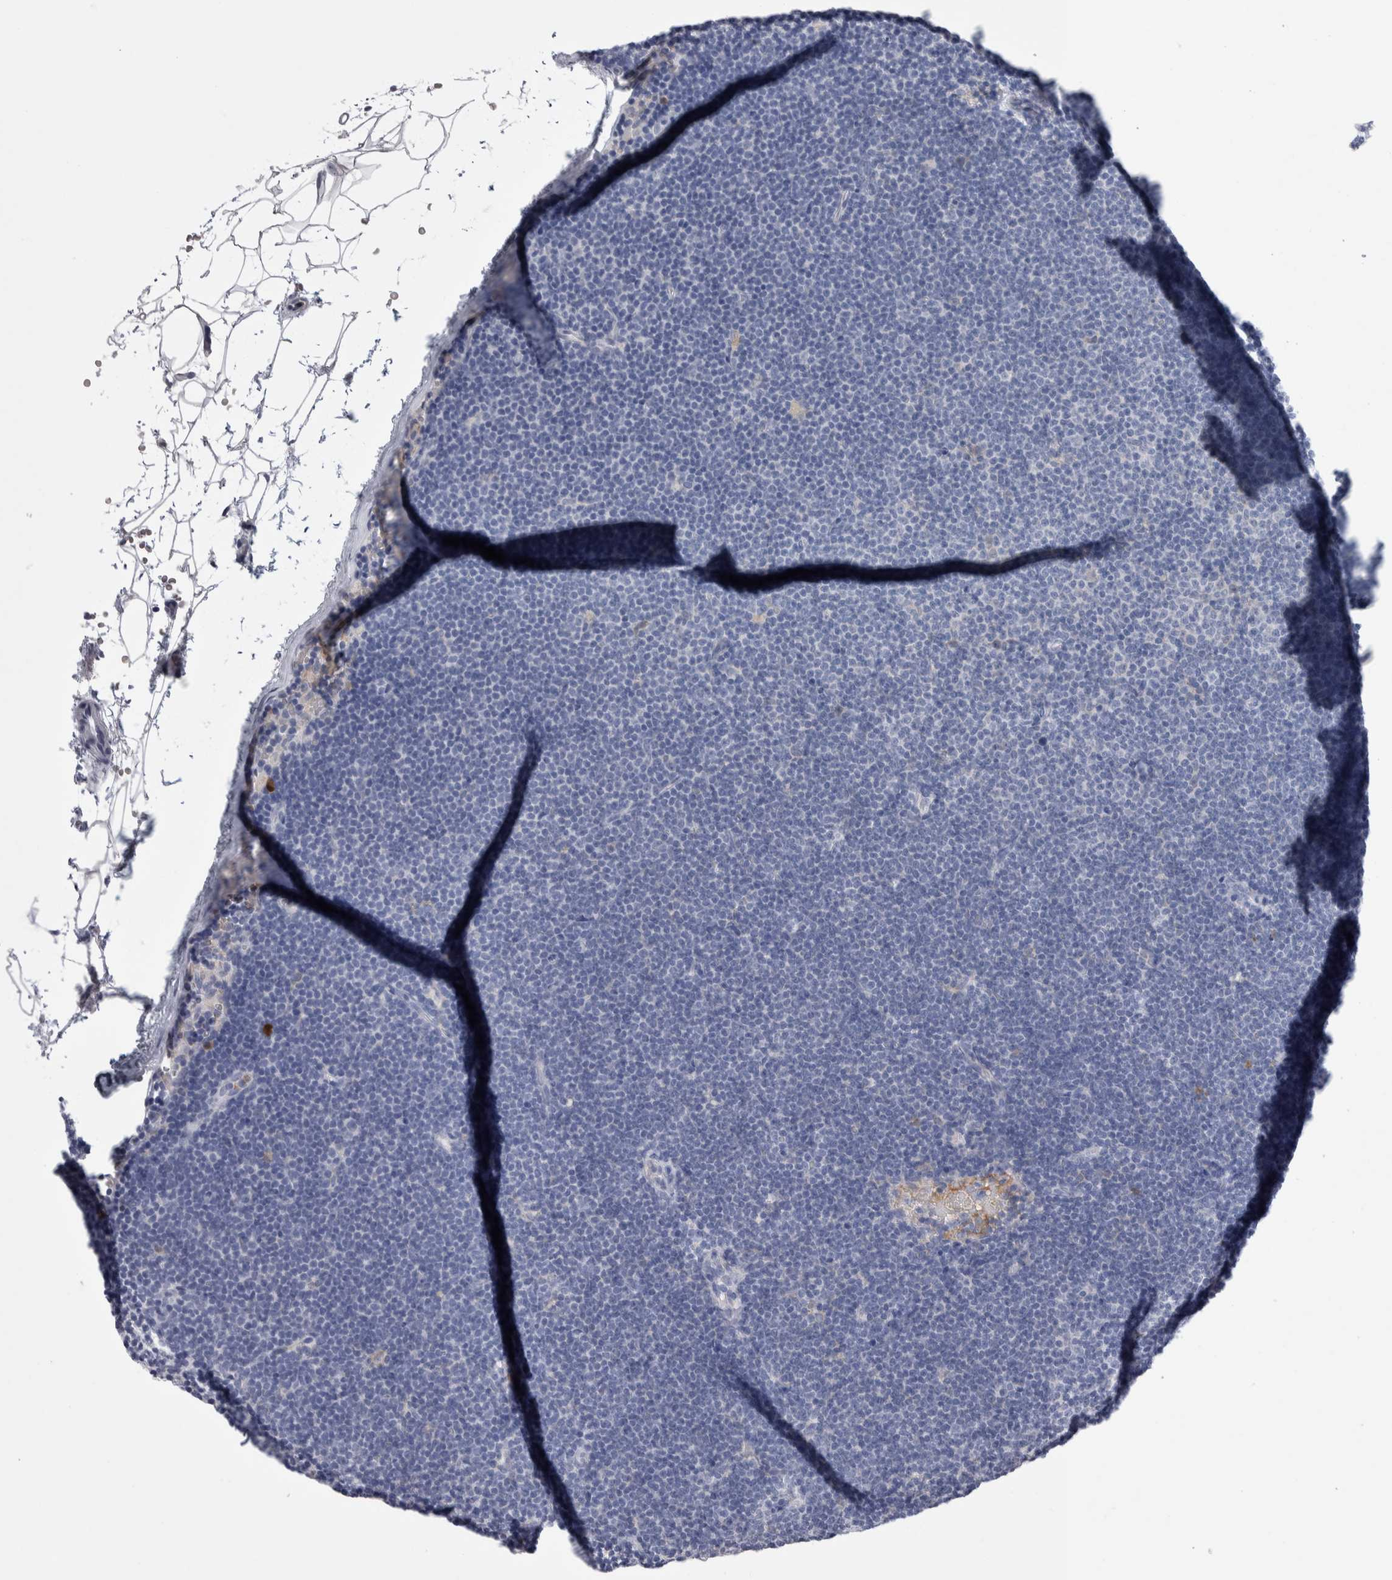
{"staining": {"intensity": "negative", "quantity": "none", "location": "none"}, "tissue": "lymphoma", "cell_type": "Tumor cells", "image_type": "cancer", "snomed": [{"axis": "morphology", "description": "Malignant lymphoma, non-Hodgkin's type, Low grade"}, {"axis": "topography", "description": "Lymph node"}], "caption": "High power microscopy histopathology image of an immunohistochemistry histopathology image of lymphoma, revealing no significant expression in tumor cells.", "gene": "LURAP1L", "patient": {"sex": "female", "age": 53}}